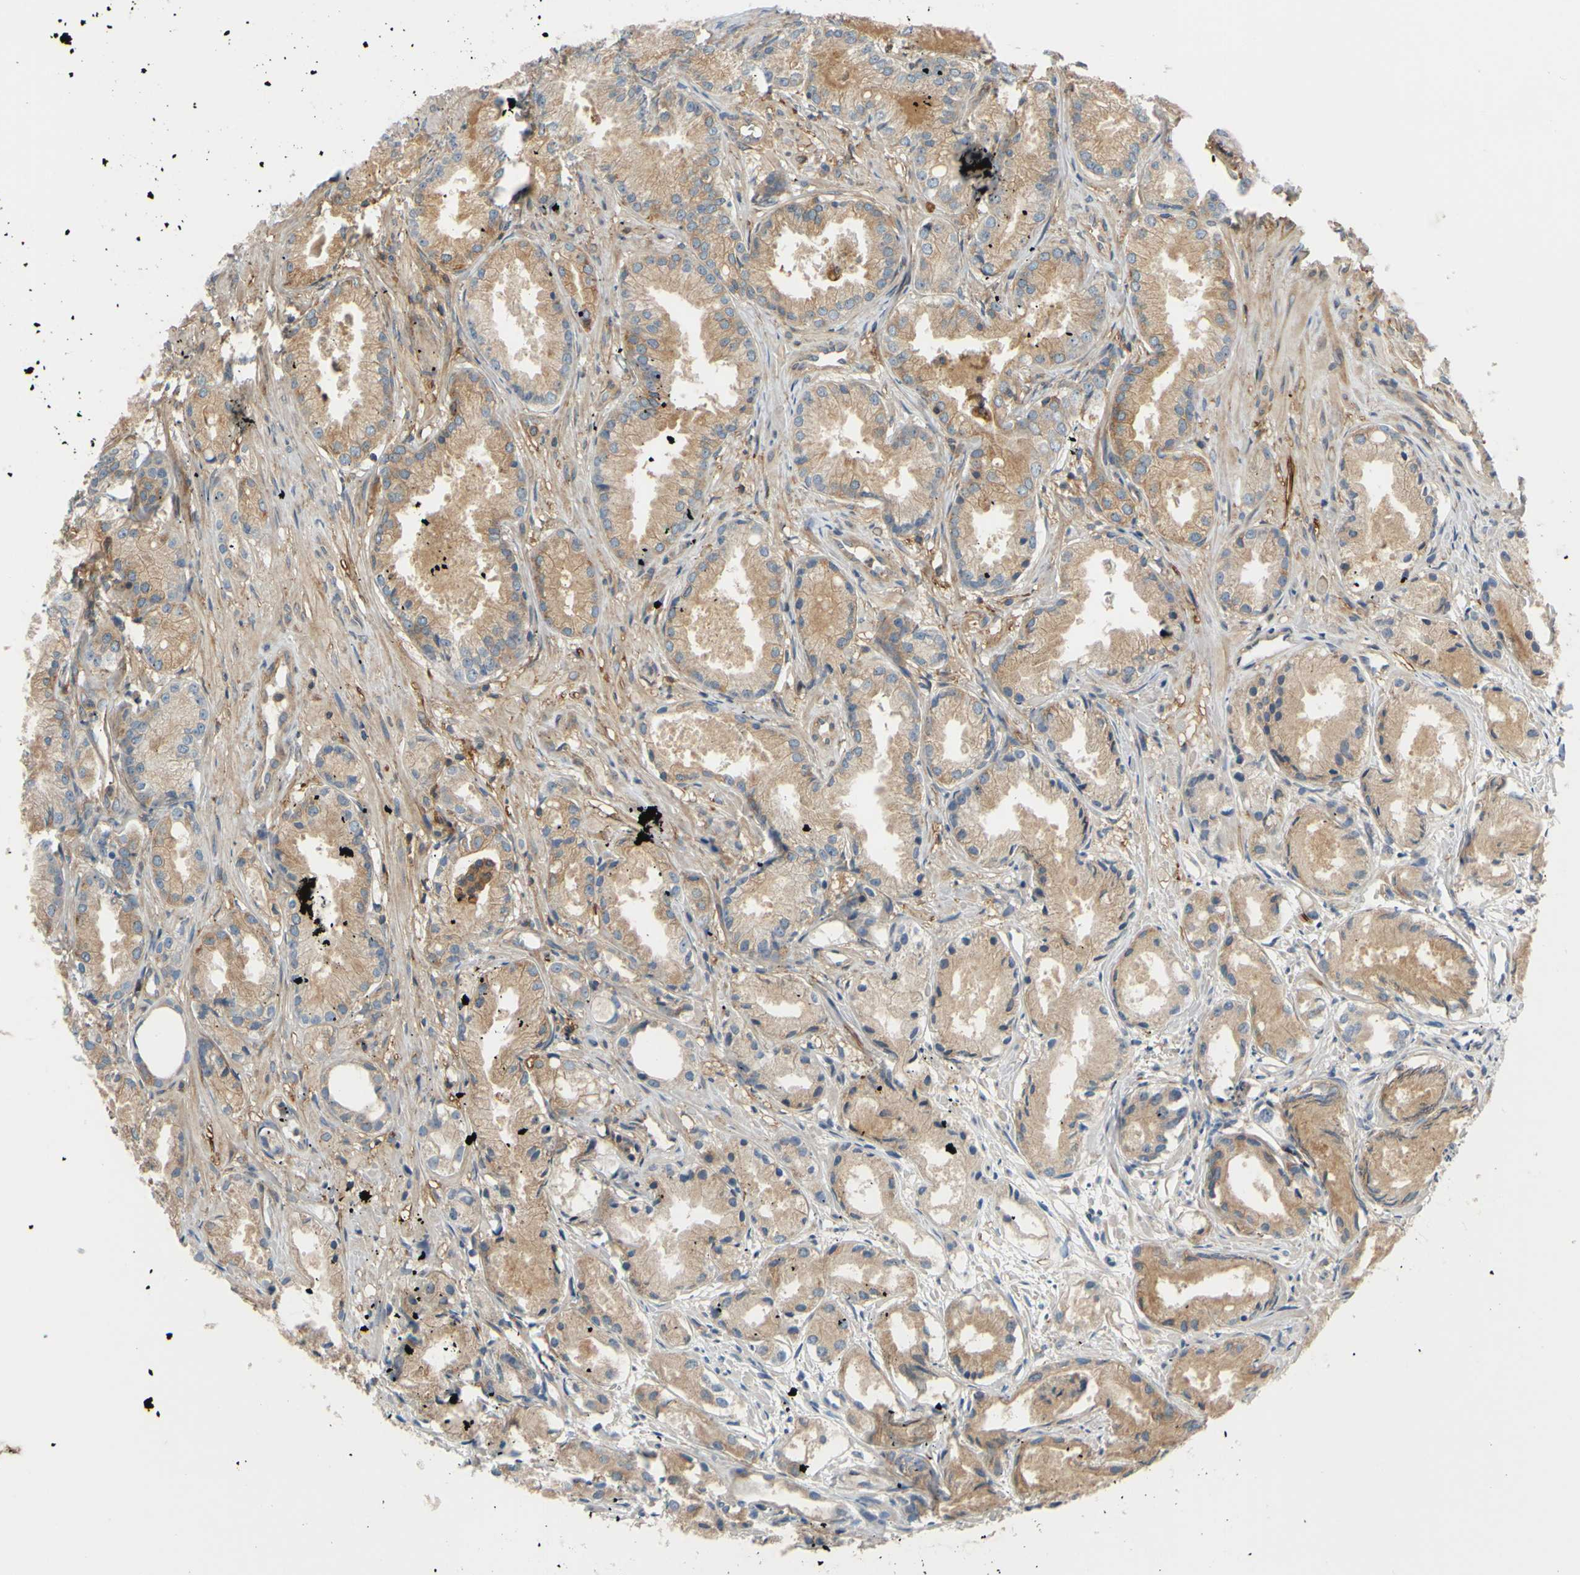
{"staining": {"intensity": "weak", "quantity": ">75%", "location": "cytoplasmic/membranous"}, "tissue": "prostate cancer", "cell_type": "Tumor cells", "image_type": "cancer", "snomed": [{"axis": "morphology", "description": "Adenocarcinoma, Low grade"}, {"axis": "topography", "description": "Prostate"}], "caption": "Human low-grade adenocarcinoma (prostate) stained with a protein marker shows weak staining in tumor cells.", "gene": "POR", "patient": {"sex": "male", "age": 72}}